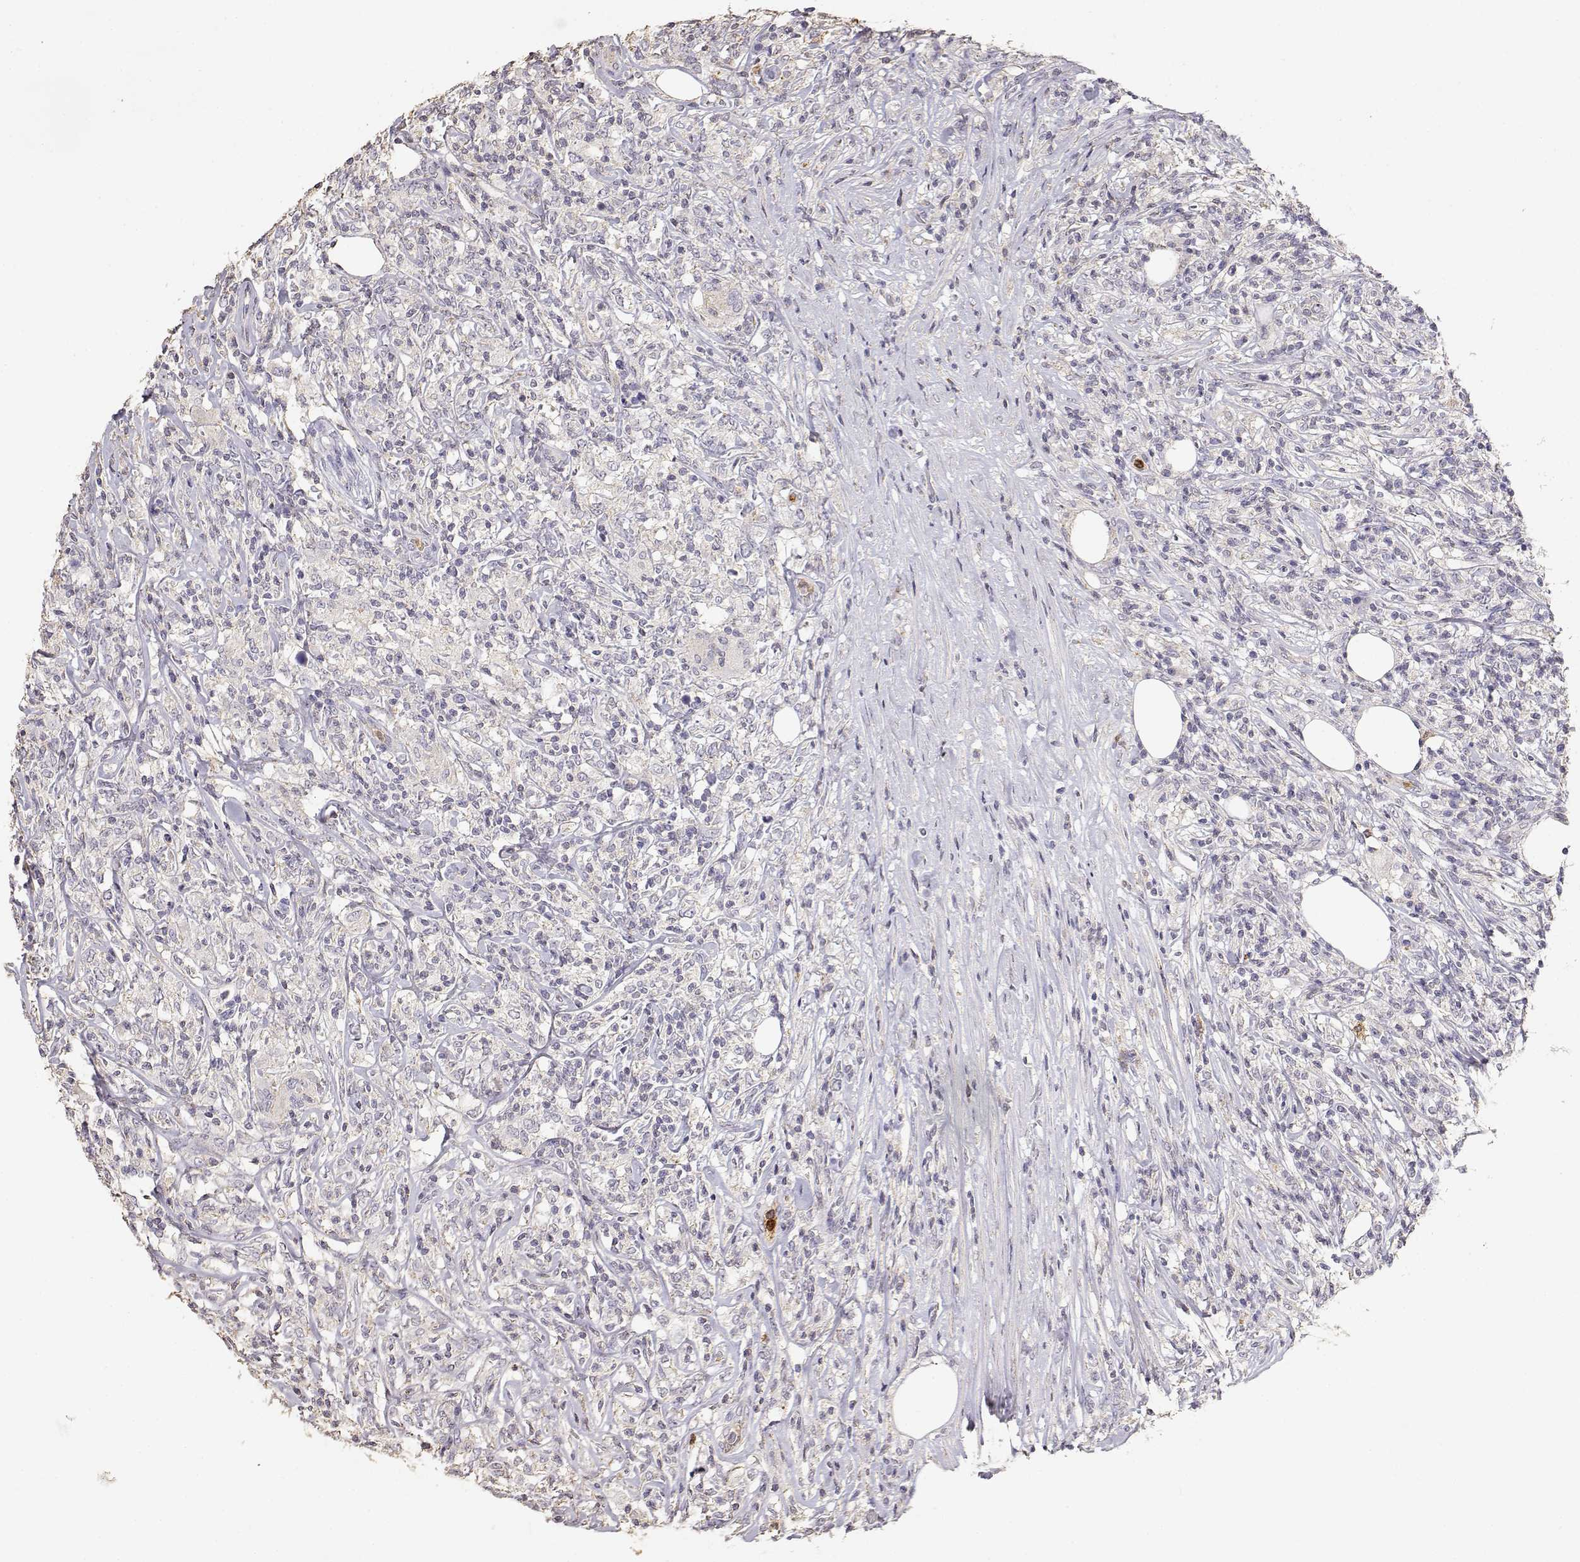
{"staining": {"intensity": "negative", "quantity": "none", "location": "none"}, "tissue": "lymphoma", "cell_type": "Tumor cells", "image_type": "cancer", "snomed": [{"axis": "morphology", "description": "Malignant lymphoma, non-Hodgkin's type, High grade"}, {"axis": "topography", "description": "Lymph node"}], "caption": "Tumor cells show no significant protein positivity in lymphoma. The staining is performed using DAB (3,3'-diaminobenzidine) brown chromogen with nuclei counter-stained in using hematoxylin.", "gene": "TNFRSF10C", "patient": {"sex": "female", "age": 84}}